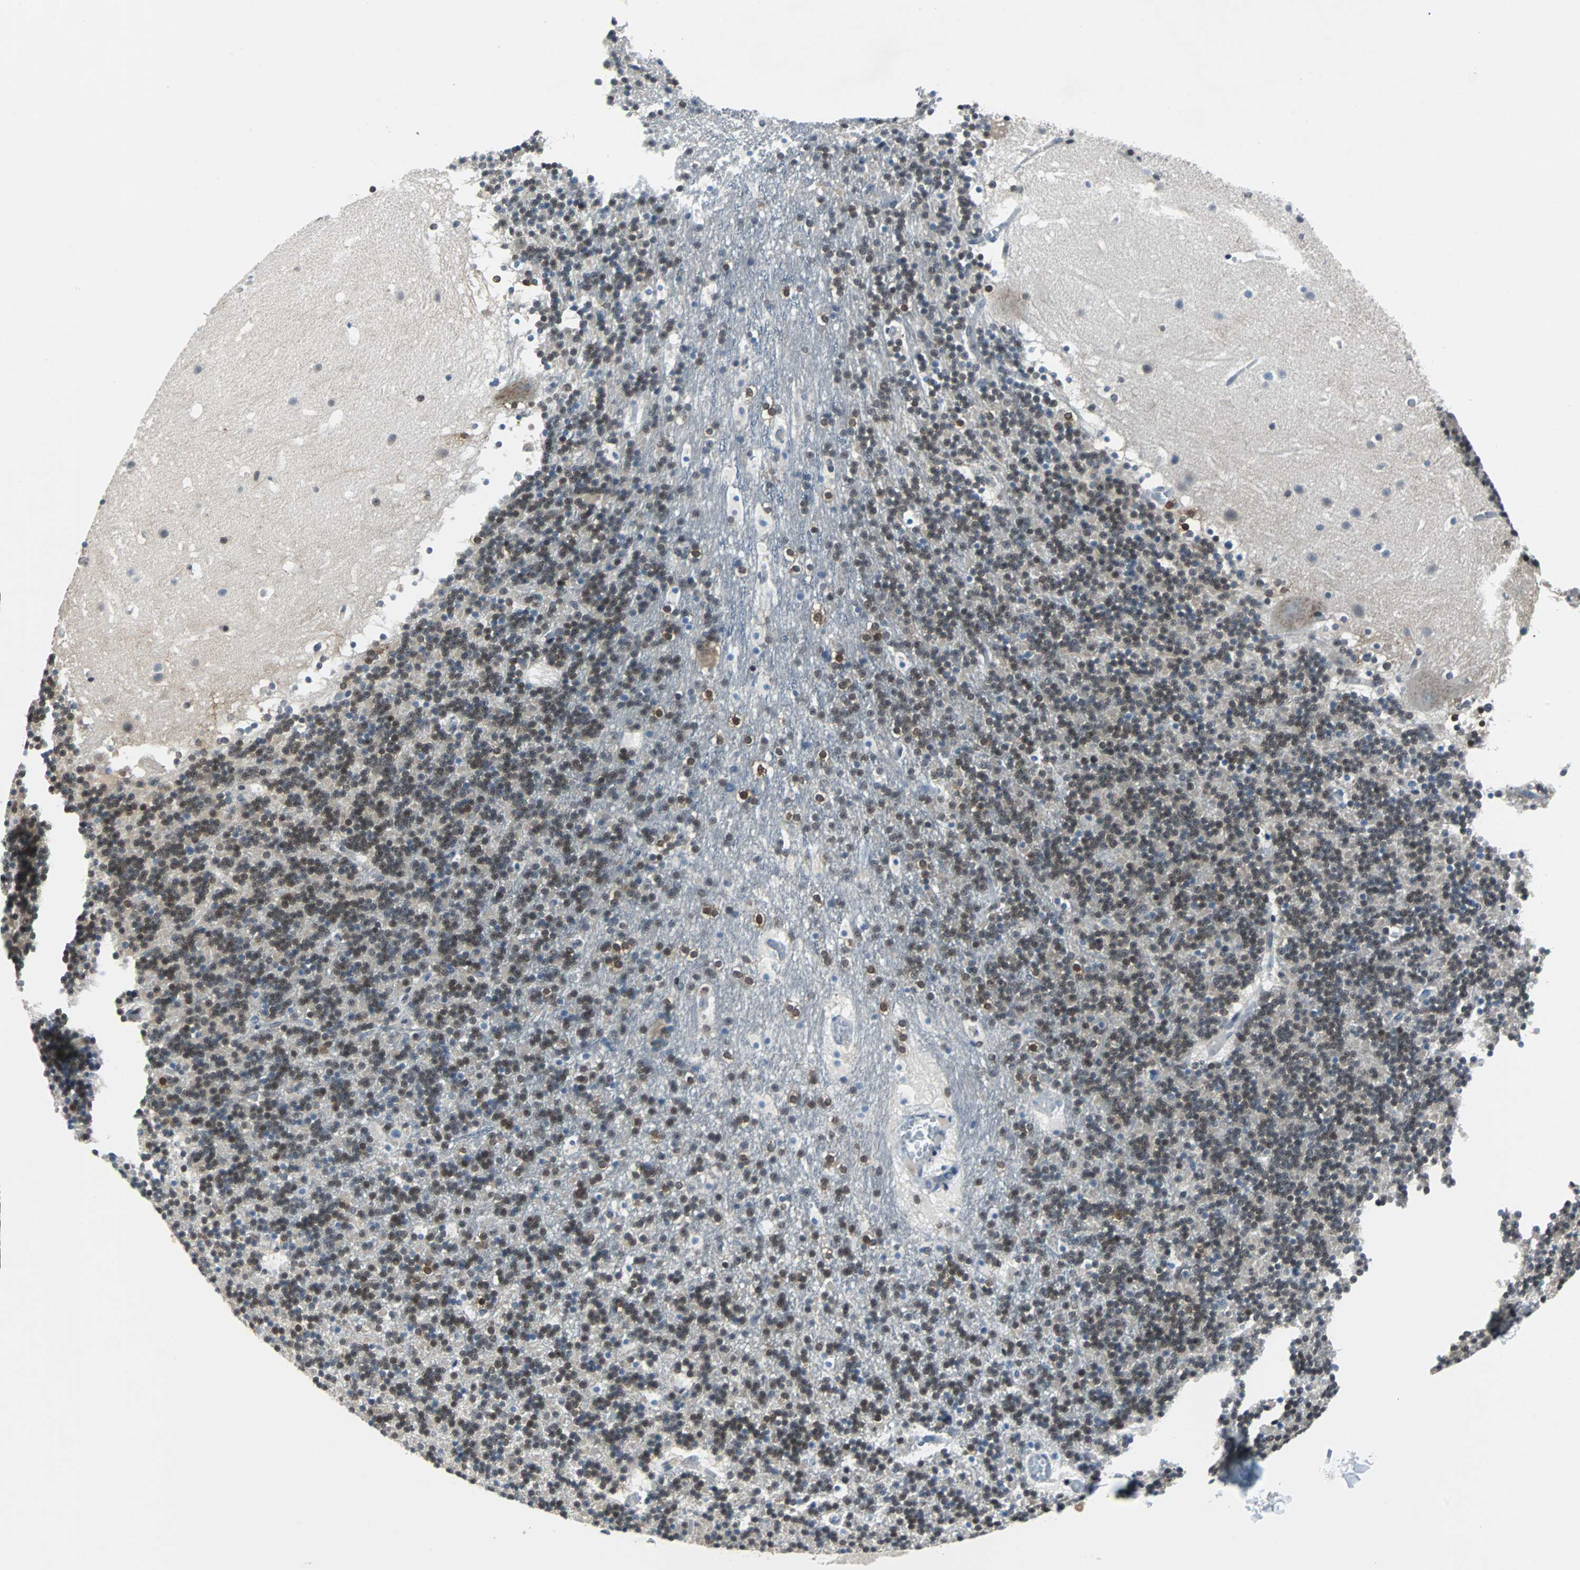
{"staining": {"intensity": "moderate", "quantity": ">75%", "location": "nuclear"}, "tissue": "cerebellum", "cell_type": "Cells in granular layer", "image_type": "normal", "snomed": [{"axis": "morphology", "description": "Normal tissue, NOS"}, {"axis": "topography", "description": "Cerebellum"}], "caption": "Immunohistochemical staining of unremarkable human cerebellum exhibits >75% levels of moderate nuclear protein expression in about >75% of cells in granular layer.", "gene": "MAP2K6", "patient": {"sex": "male", "age": 45}}